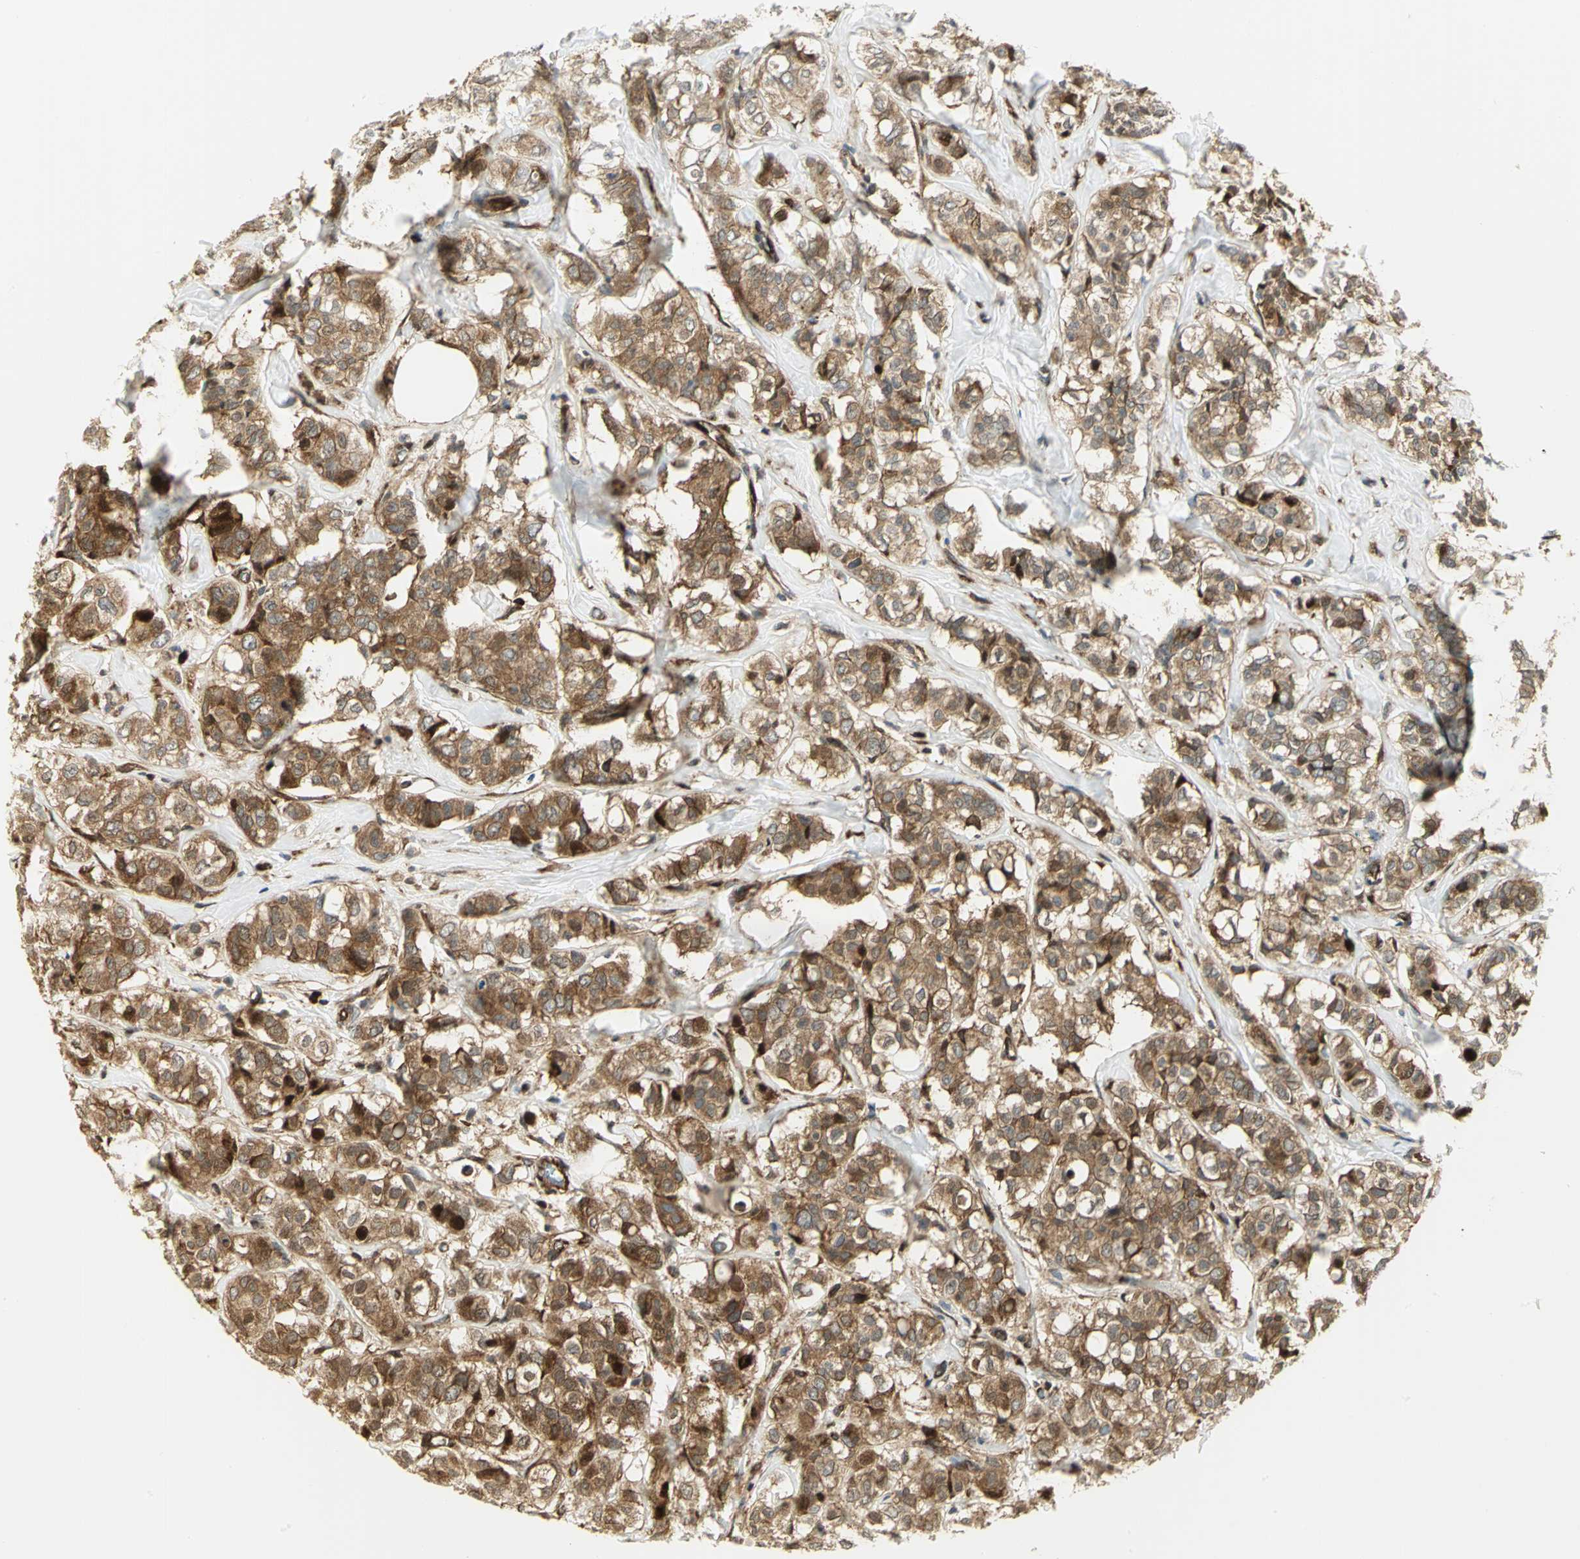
{"staining": {"intensity": "moderate", "quantity": ">75%", "location": "cytoplasmic/membranous"}, "tissue": "breast cancer", "cell_type": "Tumor cells", "image_type": "cancer", "snomed": [{"axis": "morphology", "description": "Lobular carcinoma"}, {"axis": "topography", "description": "Breast"}], "caption": "Tumor cells demonstrate moderate cytoplasmic/membranous staining in approximately >75% of cells in breast lobular carcinoma.", "gene": "EEA1", "patient": {"sex": "female", "age": 60}}